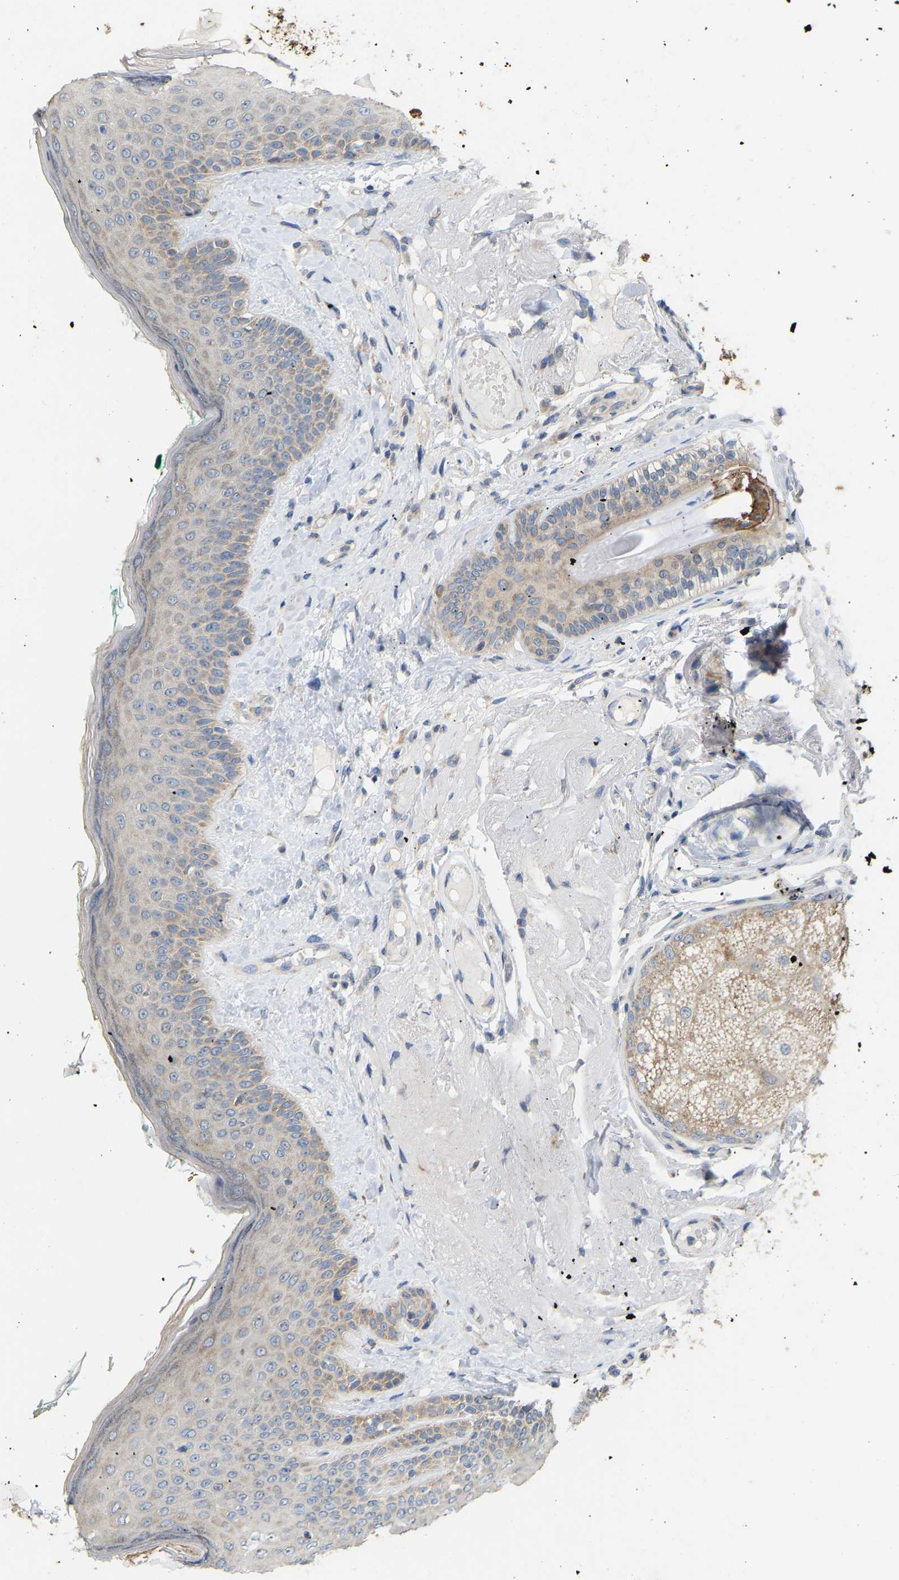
{"staining": {"intensity": "weak", "quantity": ">75%", "location": "cytoplasmic/membranous"}, "tissue": "oral mucosa", "cell_type": "Squamous epithelial cells", "image_type": "normal", "snomed": [{"axis": "morphology", "description": "Normal tissue, NOS"}, {"axis": "topography", "description": "Skin"}, {"axis": "topography", "description": "Oral tissue"}], "caption": "About >75% of squamous epithelial cells in unremarkable oral mucosa demonstrate weak cytoplasmic/membranous protein staining as visualized by brown immunohistochemical staining.", "gene": "HACD2", "patient": {"sex": "male", "age": 84}}